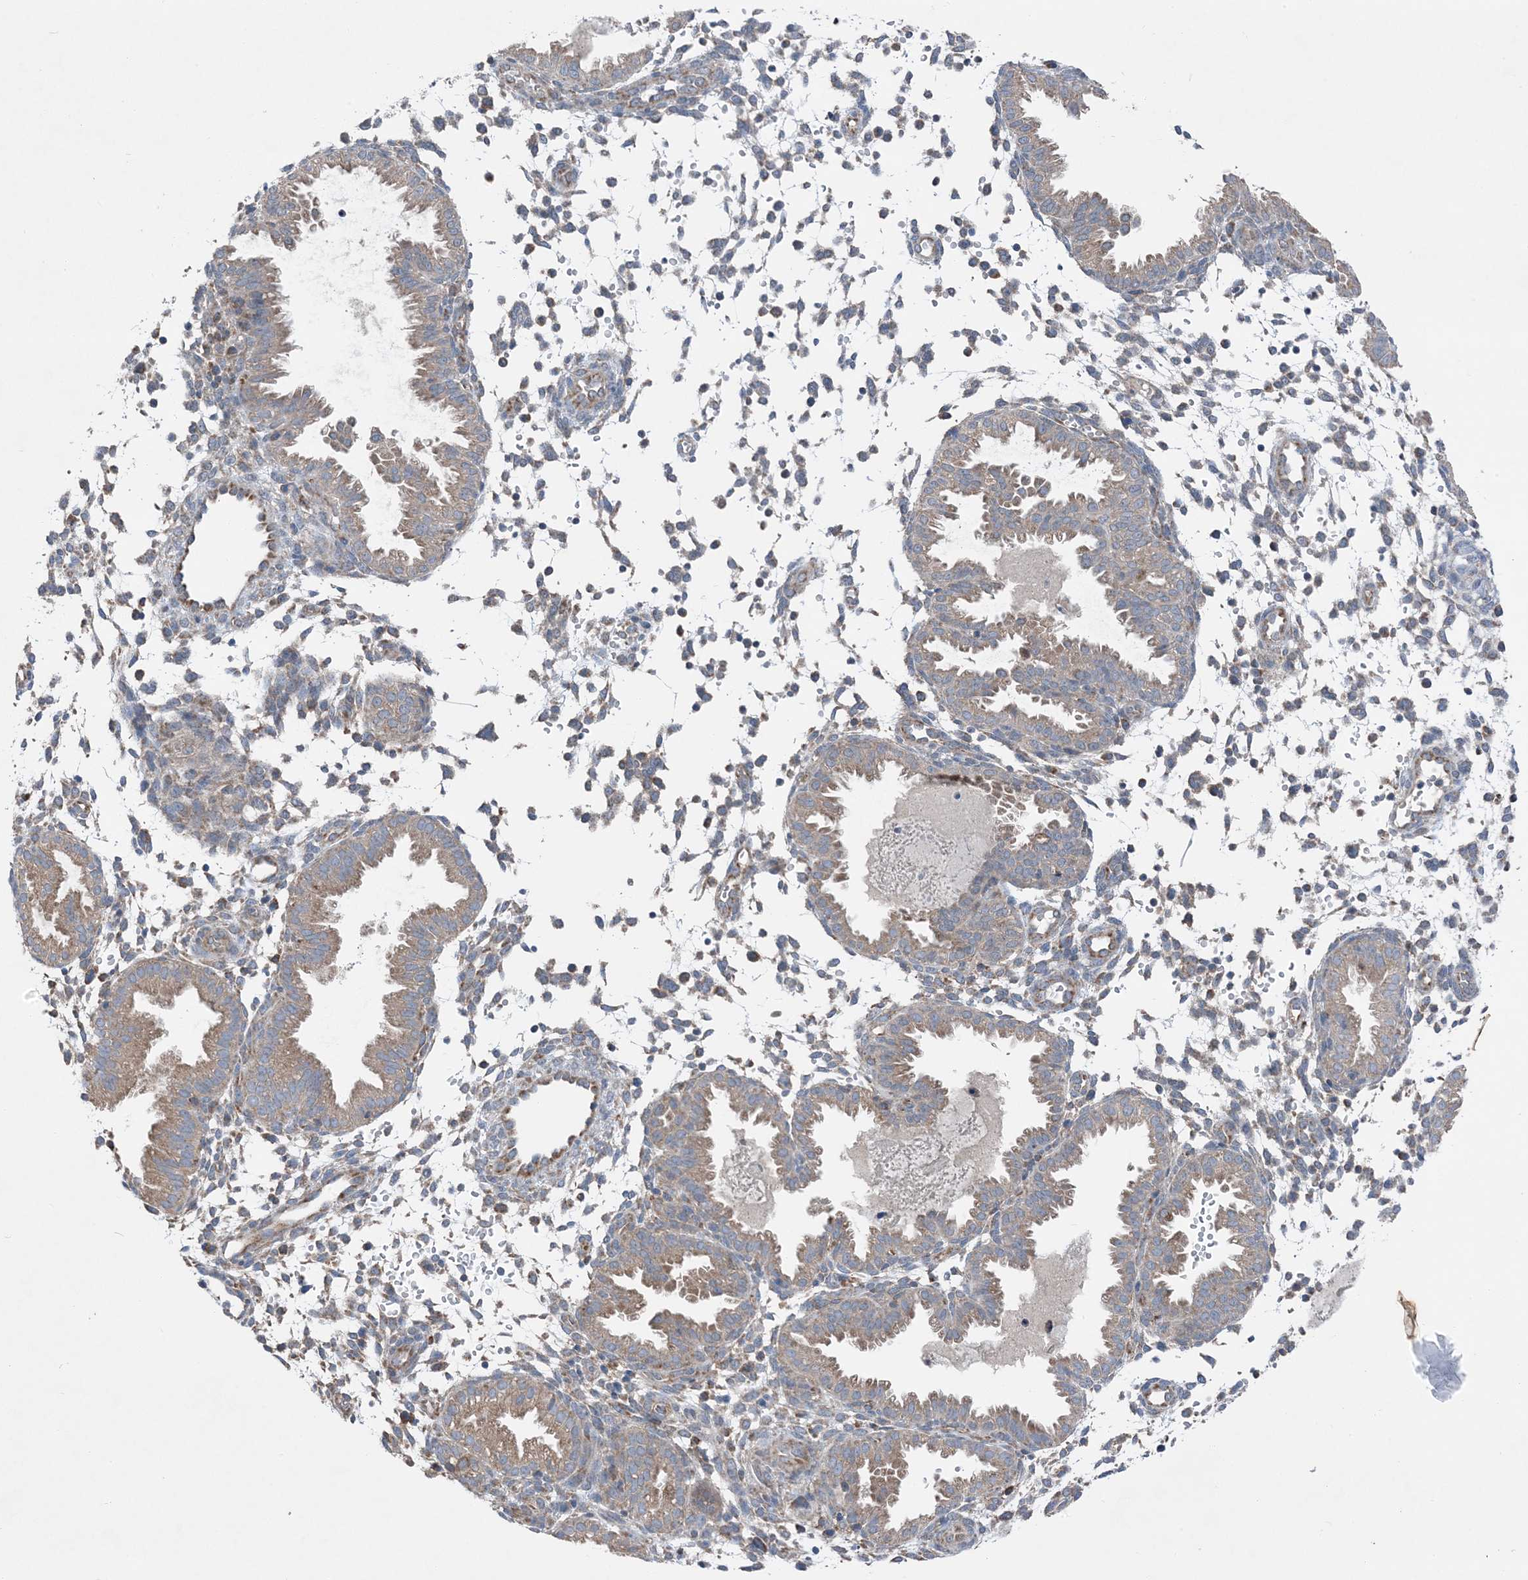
{"staining": {"intensity": "negative", "quantity": "none", "location": "none"}, "tissue": "endometrium", "cell_type": "Cells in endometrial stroma", "image_type": "normal", "snomed": [{"axis": "morphology", "description": "Normal tissue, NOS"}, {"axis": "topography", "description": "Endometrium"}], "caption": "DAB immunohistochemical staining of benign endometrium shows no significant expression in cells in endometrial stroma. The staining was performed using DAB to visualize the protein expression in brown, while the nuclei were stained in blue with hematoxylin (Magnification: 20x).", "gene": "DHX30", "patient": {"sex": "female", "age": 33}}